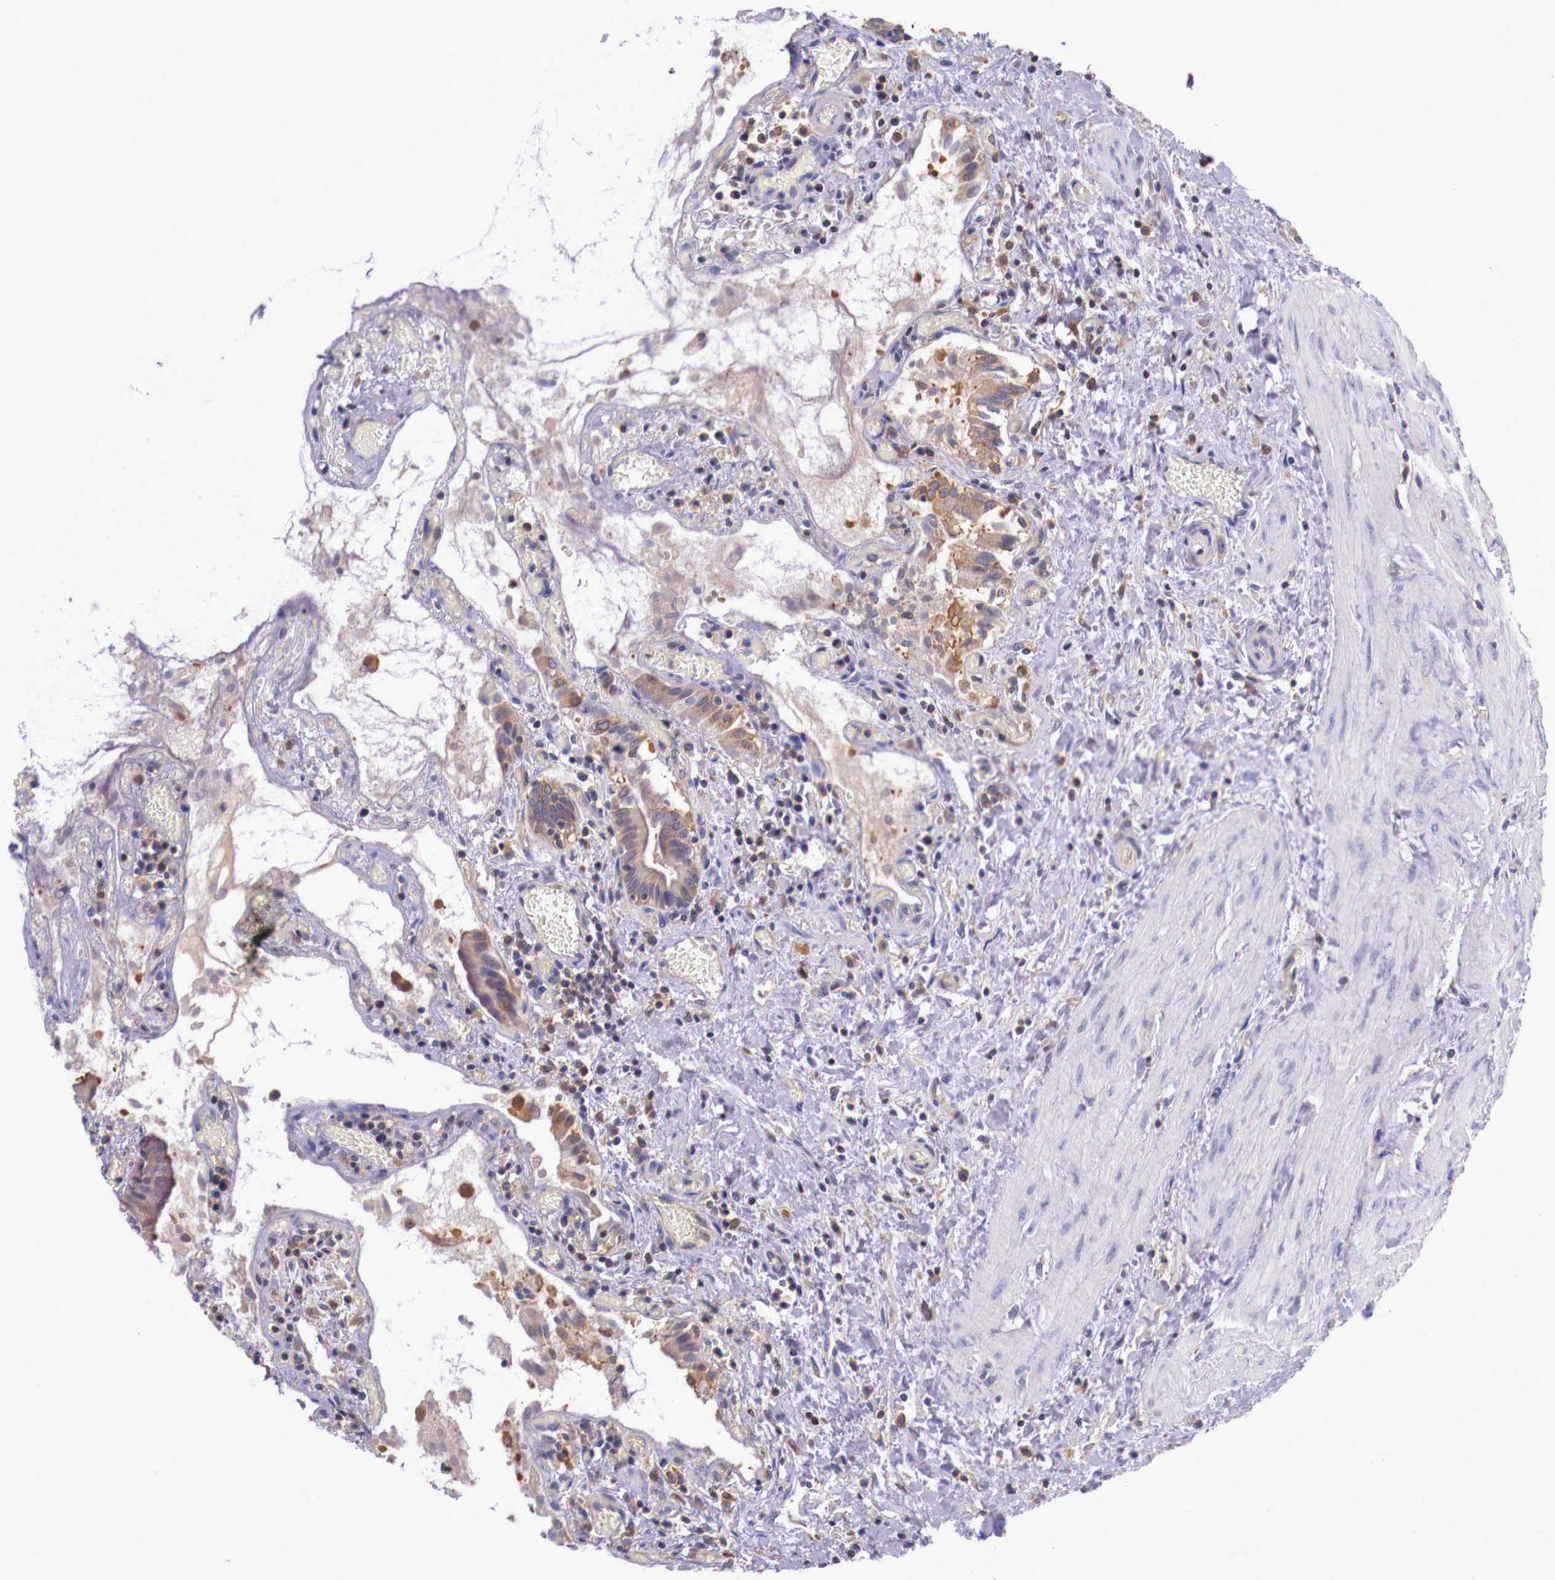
{"staining": {"intensity": "moderate", "quantity": ">75%", "location": "cytoplasmic/membranous"}, "tissue": "gallbladder", "cell_type": "Glandular cells", "image_type": "normal", "snomed": [{"axis": "morphology", "description": "Normal tissue, NOS"}, {"axis": "topography", "description": "Gallbladder"}], "caption": "Immunohistochemical staining of benign human gallbladder displays medium levels of moderate cytoplasmic/membranous staining in approximately >75% of glandular cells. The protein of interest is stained brown, and the nuclei are stained in blue (DAB (3,3'-diaminobenzidine) IHC with brightfield microscopy, high magnification).", "gene": "GRIPAP1", "patient": {"sex": "male", "age": 73}}